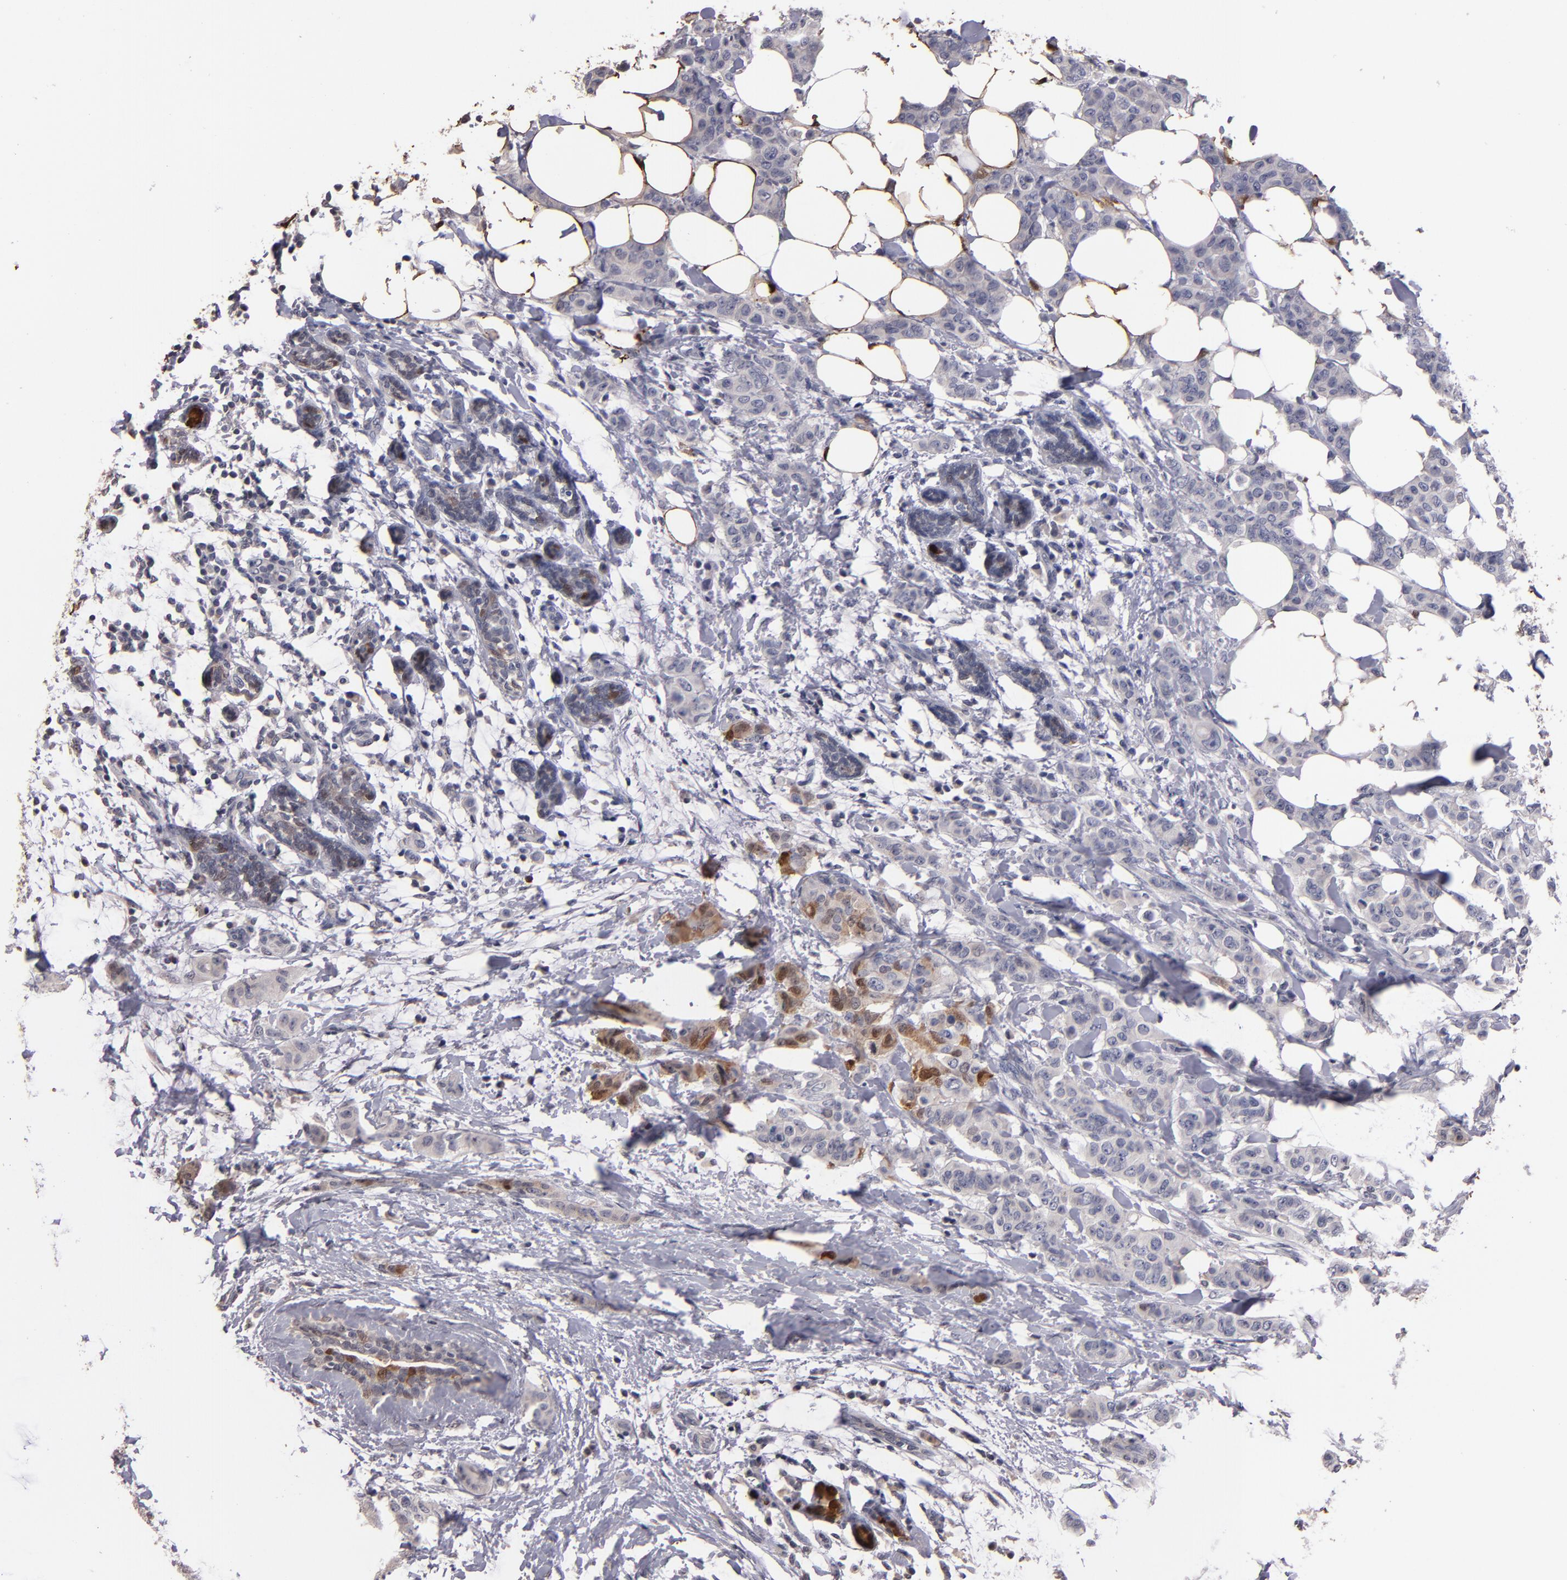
{"staining": {"intensity": "weak", "quantity": "<25%", "location": "cytoplasmic/membranous,nuclear"}, "tissue": "breast cancer", "cell_type": "Tumor cells", "image_type": "cancer", "snomed": [{"axis": "morphology", "description": "Duct carcinoma"}, {"axis": "topography", "description": "Breast"}], "caption": "High magnification brightfield microscopy of intraductal carcinoma (breast) stained with DAB (3,3'-diaminobenzidine) (brown) and counterstained with hematoxylin (blue): tumor cells show no significant staining.", "gene": "S100A1", "patient": {"sex": "female", "age": 40}}